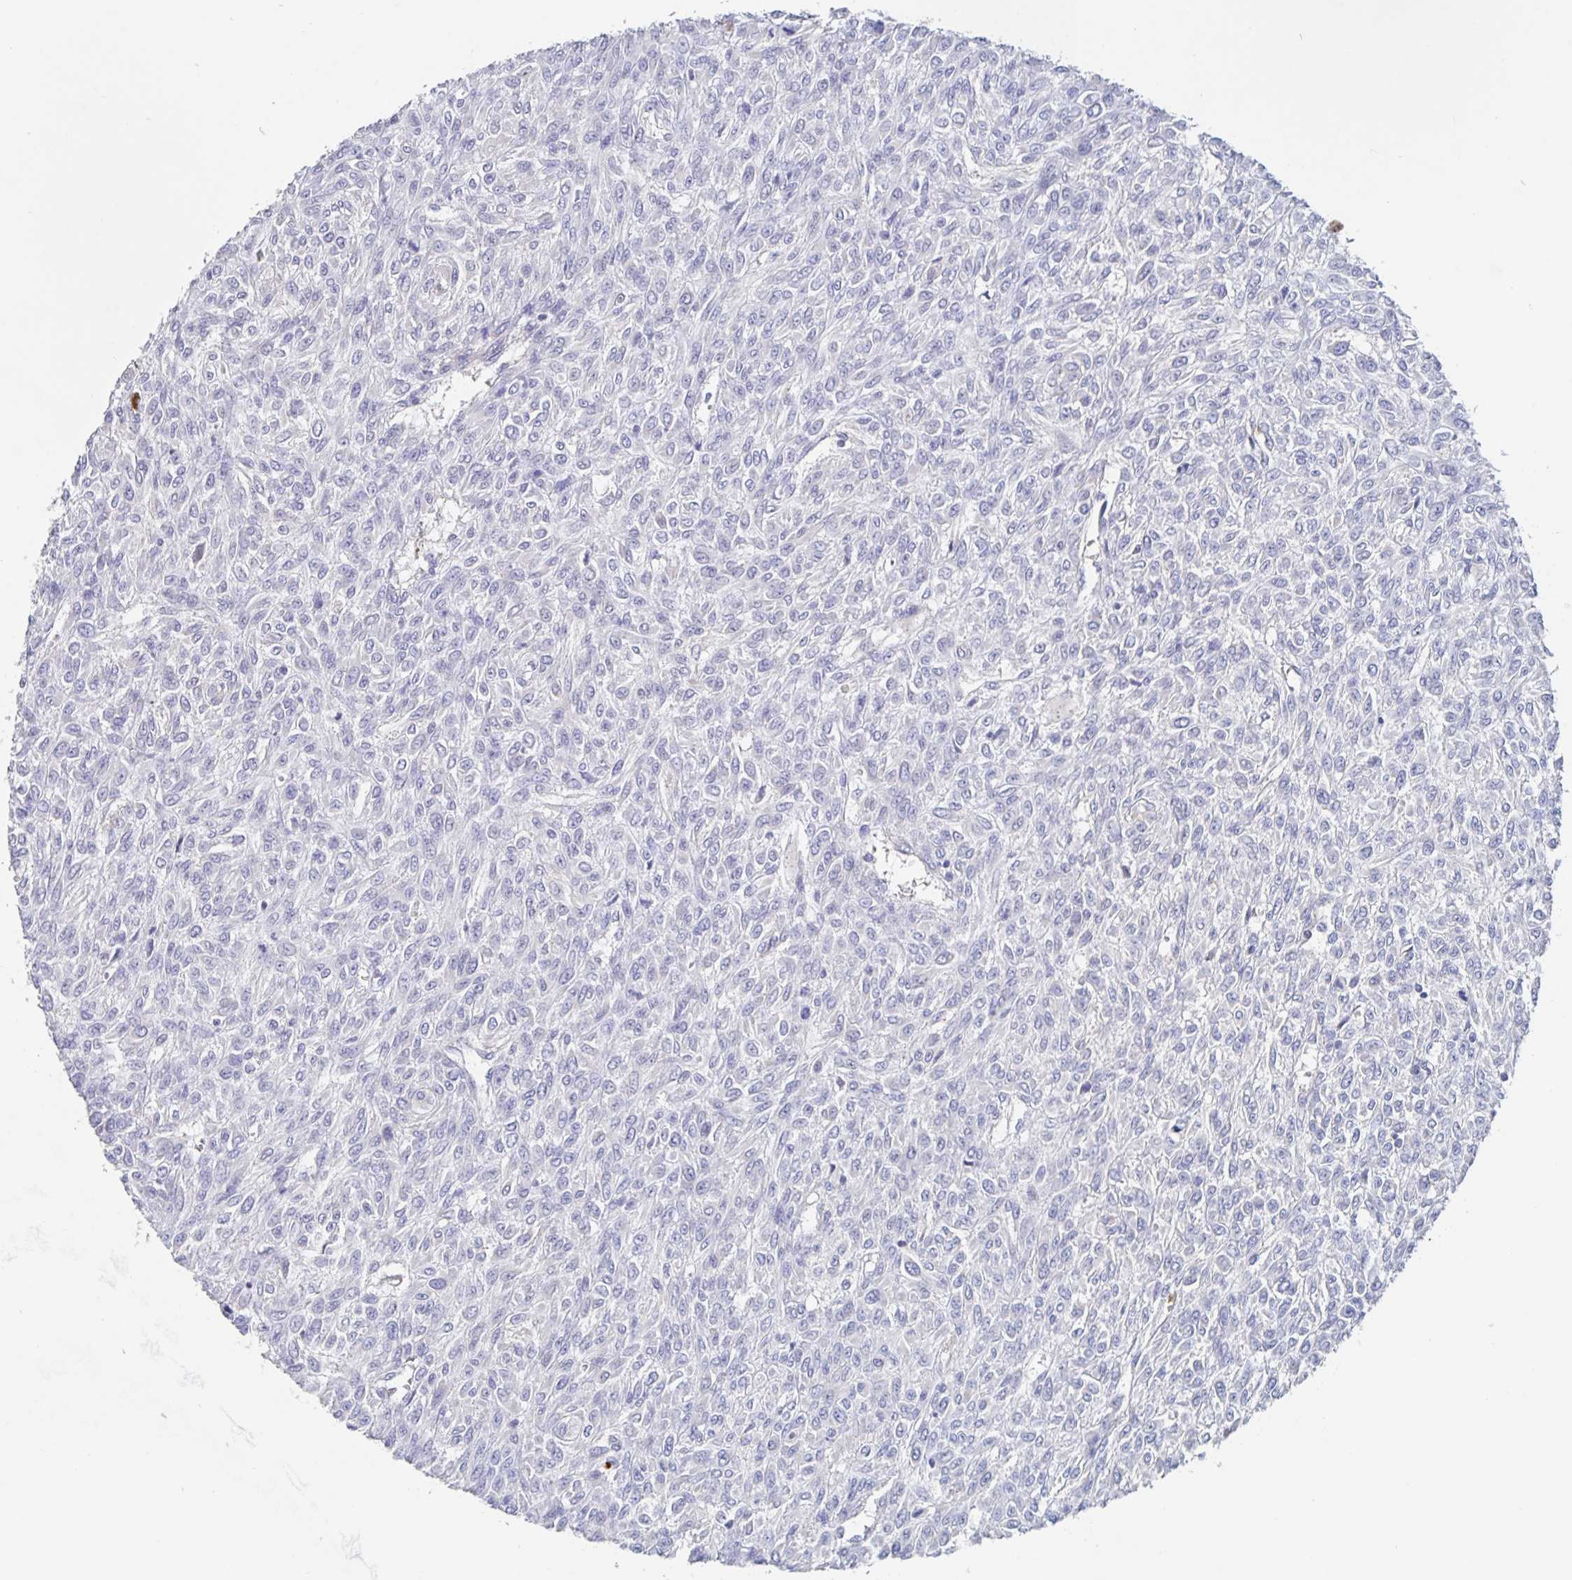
{"staining": {"intensity": "negative", "quantity": "none", "location": "none"}, "tissue": "renal cancer", "cell_type": "Tumor cells", "image_type": "cancer", "snomed": [{"axis": "morphology", "description": "Adenocarcinoma, NOS"}, {"axis": "topography", "description": "Kidney"}], "caption": "Renal adenocarcinoma was stained to show a protein in brown. There is no significant expression in tumor cells.", "gene": "CDC42BPG", "patient": {"sex": "male", "age": 58}}